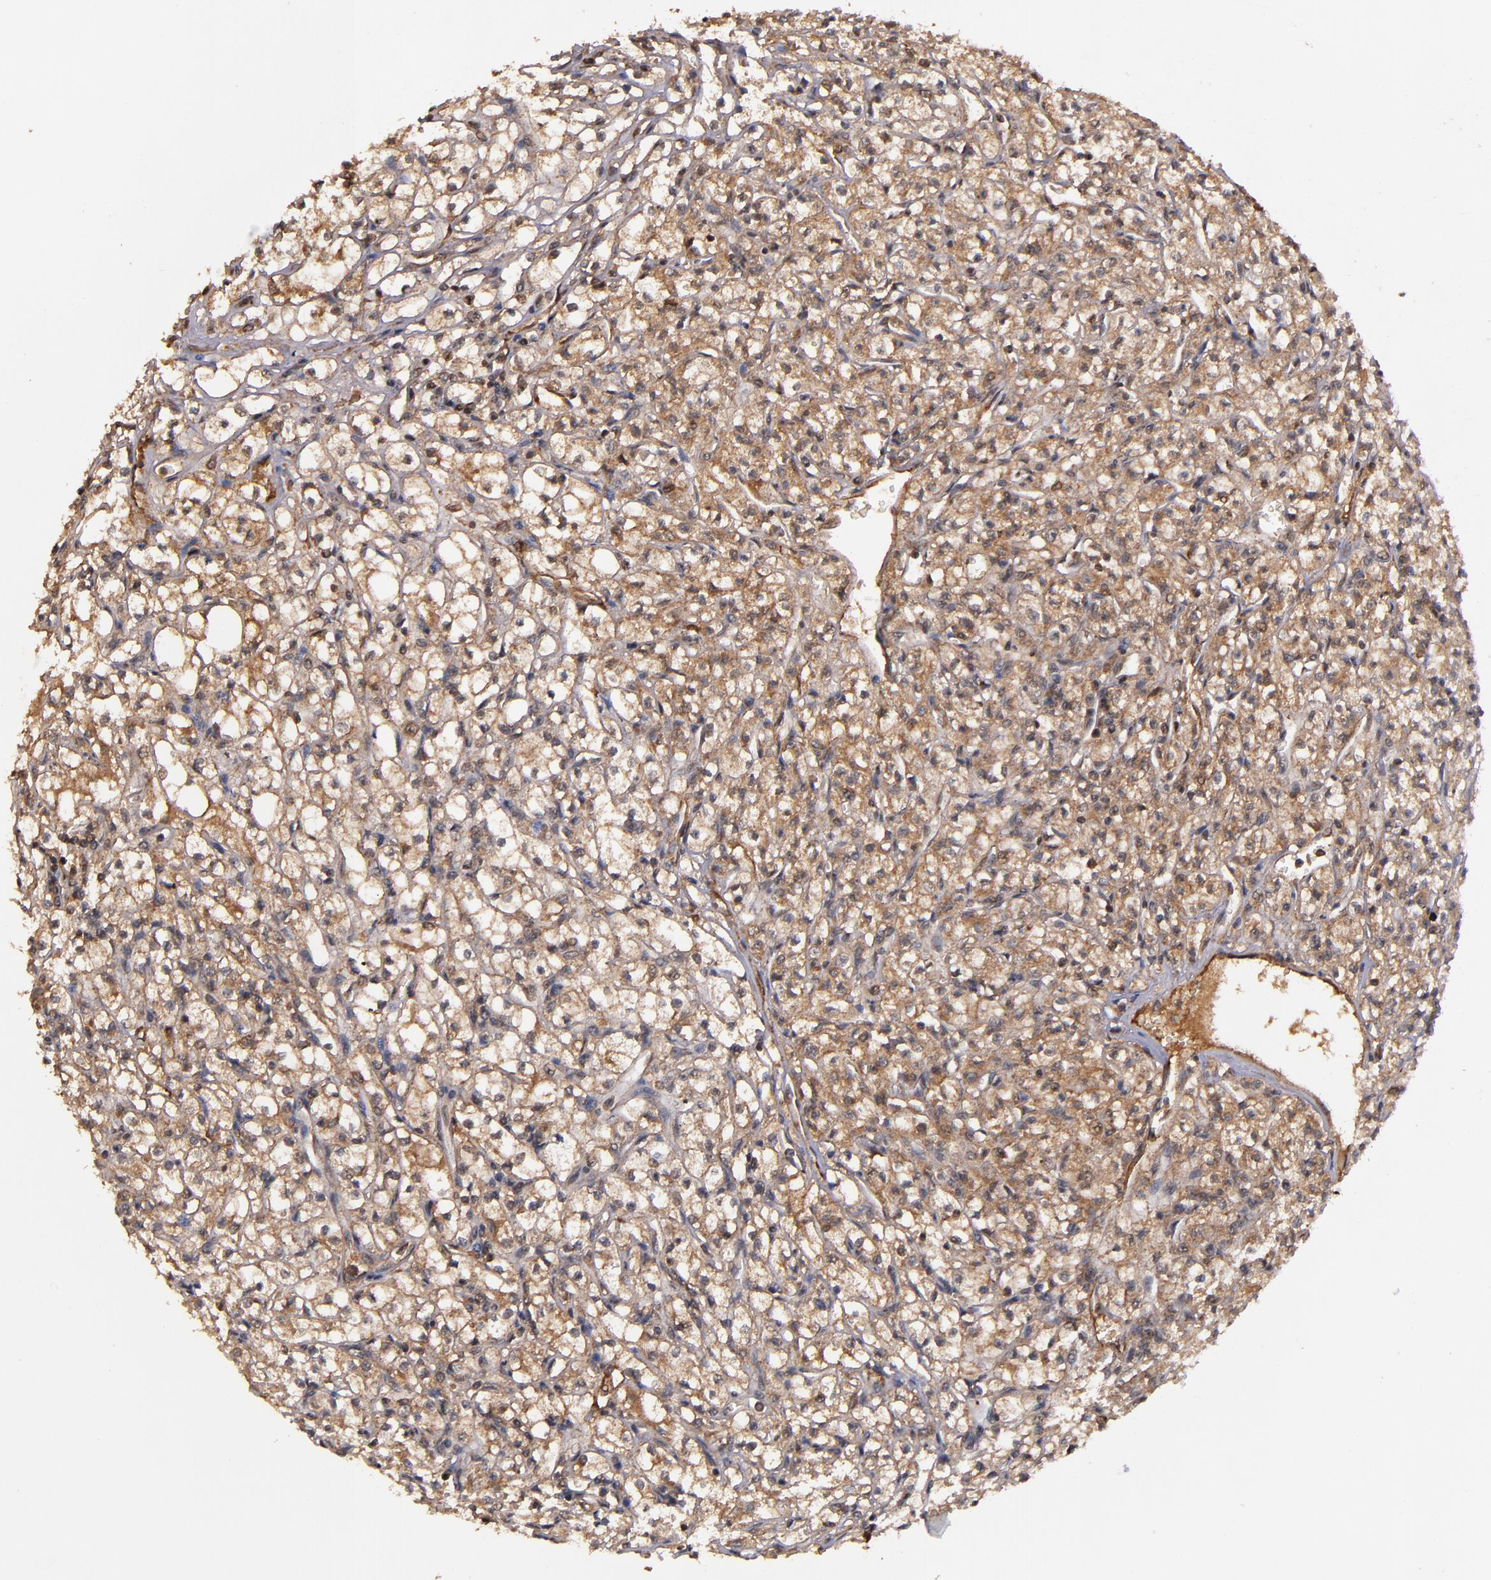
{"staining": {"intensity": "moderate", "quantity": ">75%", "location": "cytoplasmic/membranous"}, "tissue": "renal cancer", "cell_type": "Tumor cells", "image_type": "cancer", "snomed": [{"axis": "morphology", "description": "Adenocarcinoma, NOS"}, {"axis": "topography", "description": "Kidney"}], "caption": "Immunohistochemistry histopathology image of renal cancer (adenocarcinoma) stained for a protein (brown), which demonstrates medium levels of moderate cytoplasmic/membranous staining in about >75% of tumor cells.", "gene": "RIOK3", "patient": {"sex": "male", "age": 61}}